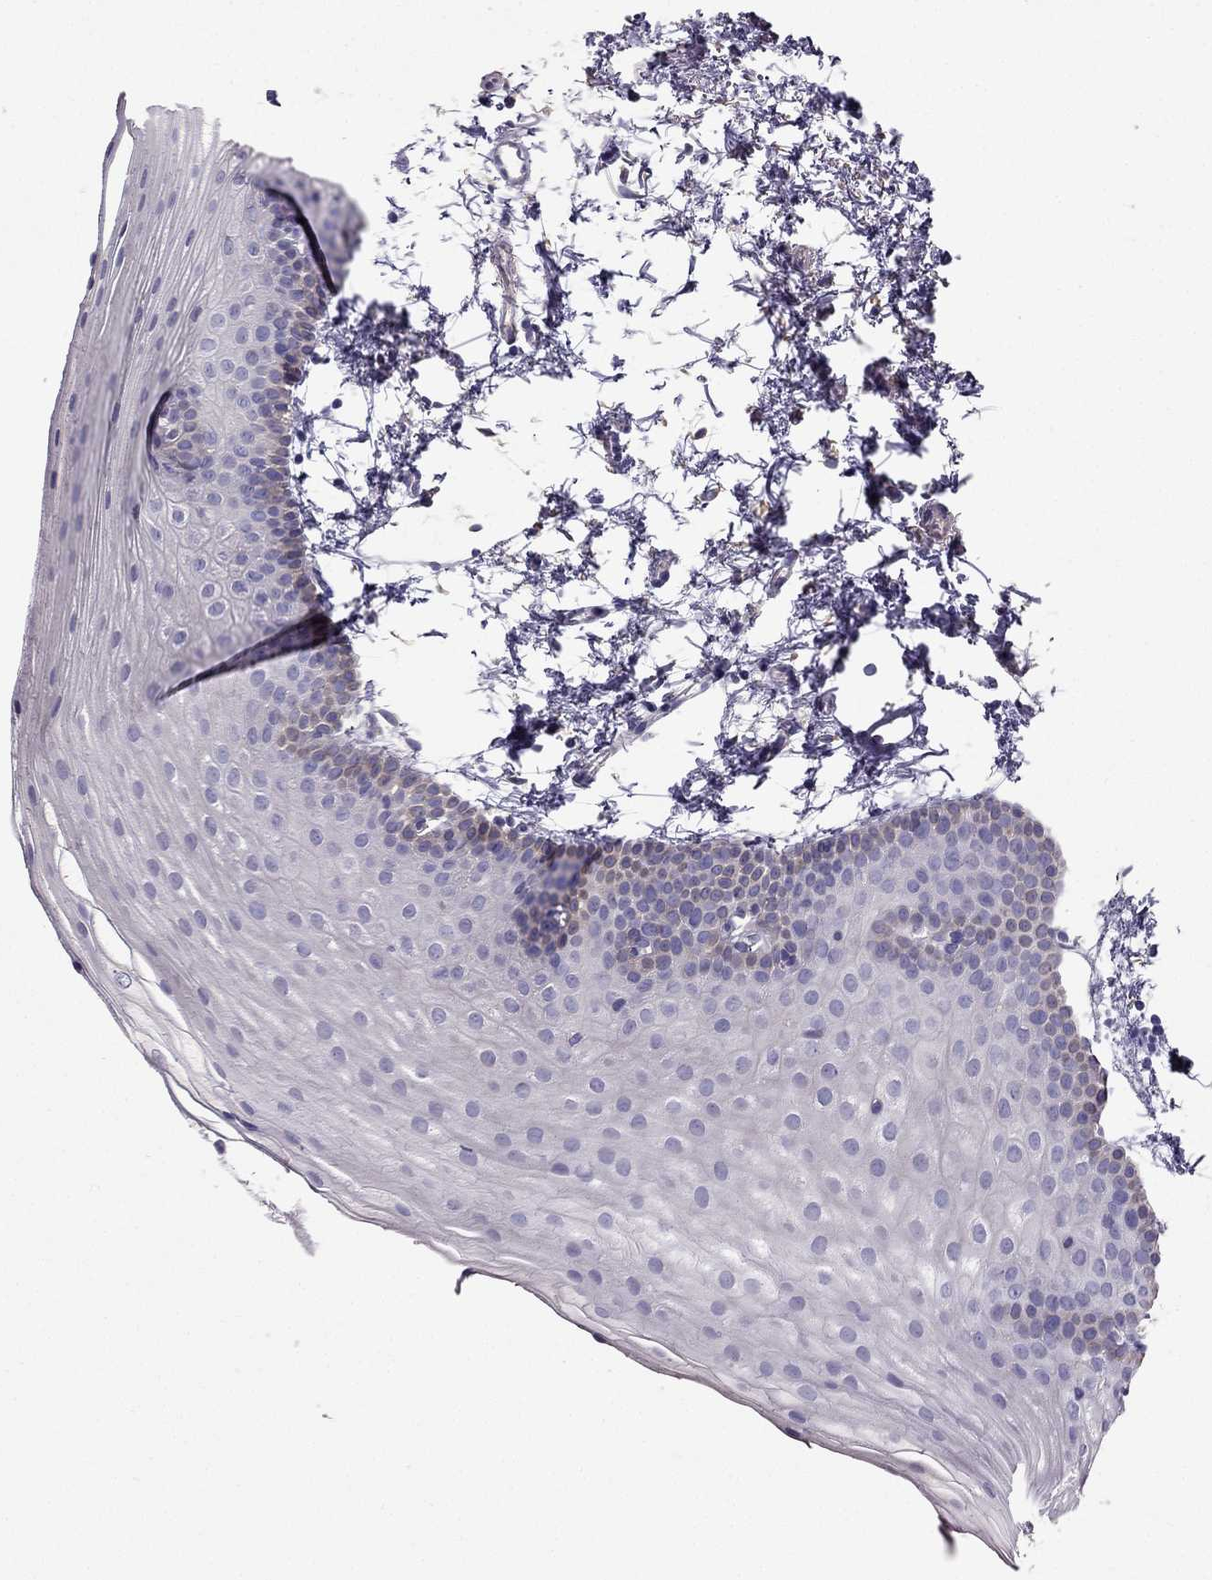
{"staining": {"intensity": "weak", "quantity": "<25%", "location": "cytoplasmic/membranous"}, "tissue": "oral mucosa", "cell_type": "Squamous epithelial cells", "image_type": "normal", "snomed": [{"axis": "morphology", "description": "Normal tissue, NOS"}, {"axis": "topography", "description": "Oral tissue"}], "caption": "There is no significant expression in squamous epithelial cells of oral mucosa. The staining was performed using DAB (3,3'-diaminobenzidine) to visualize the protein expression in brown, while the nuclei were stained in blue with hematoxylin (Magnification: 20x).", "gene": "SYT5", "patient": {"sex": "female", "age": 57}}